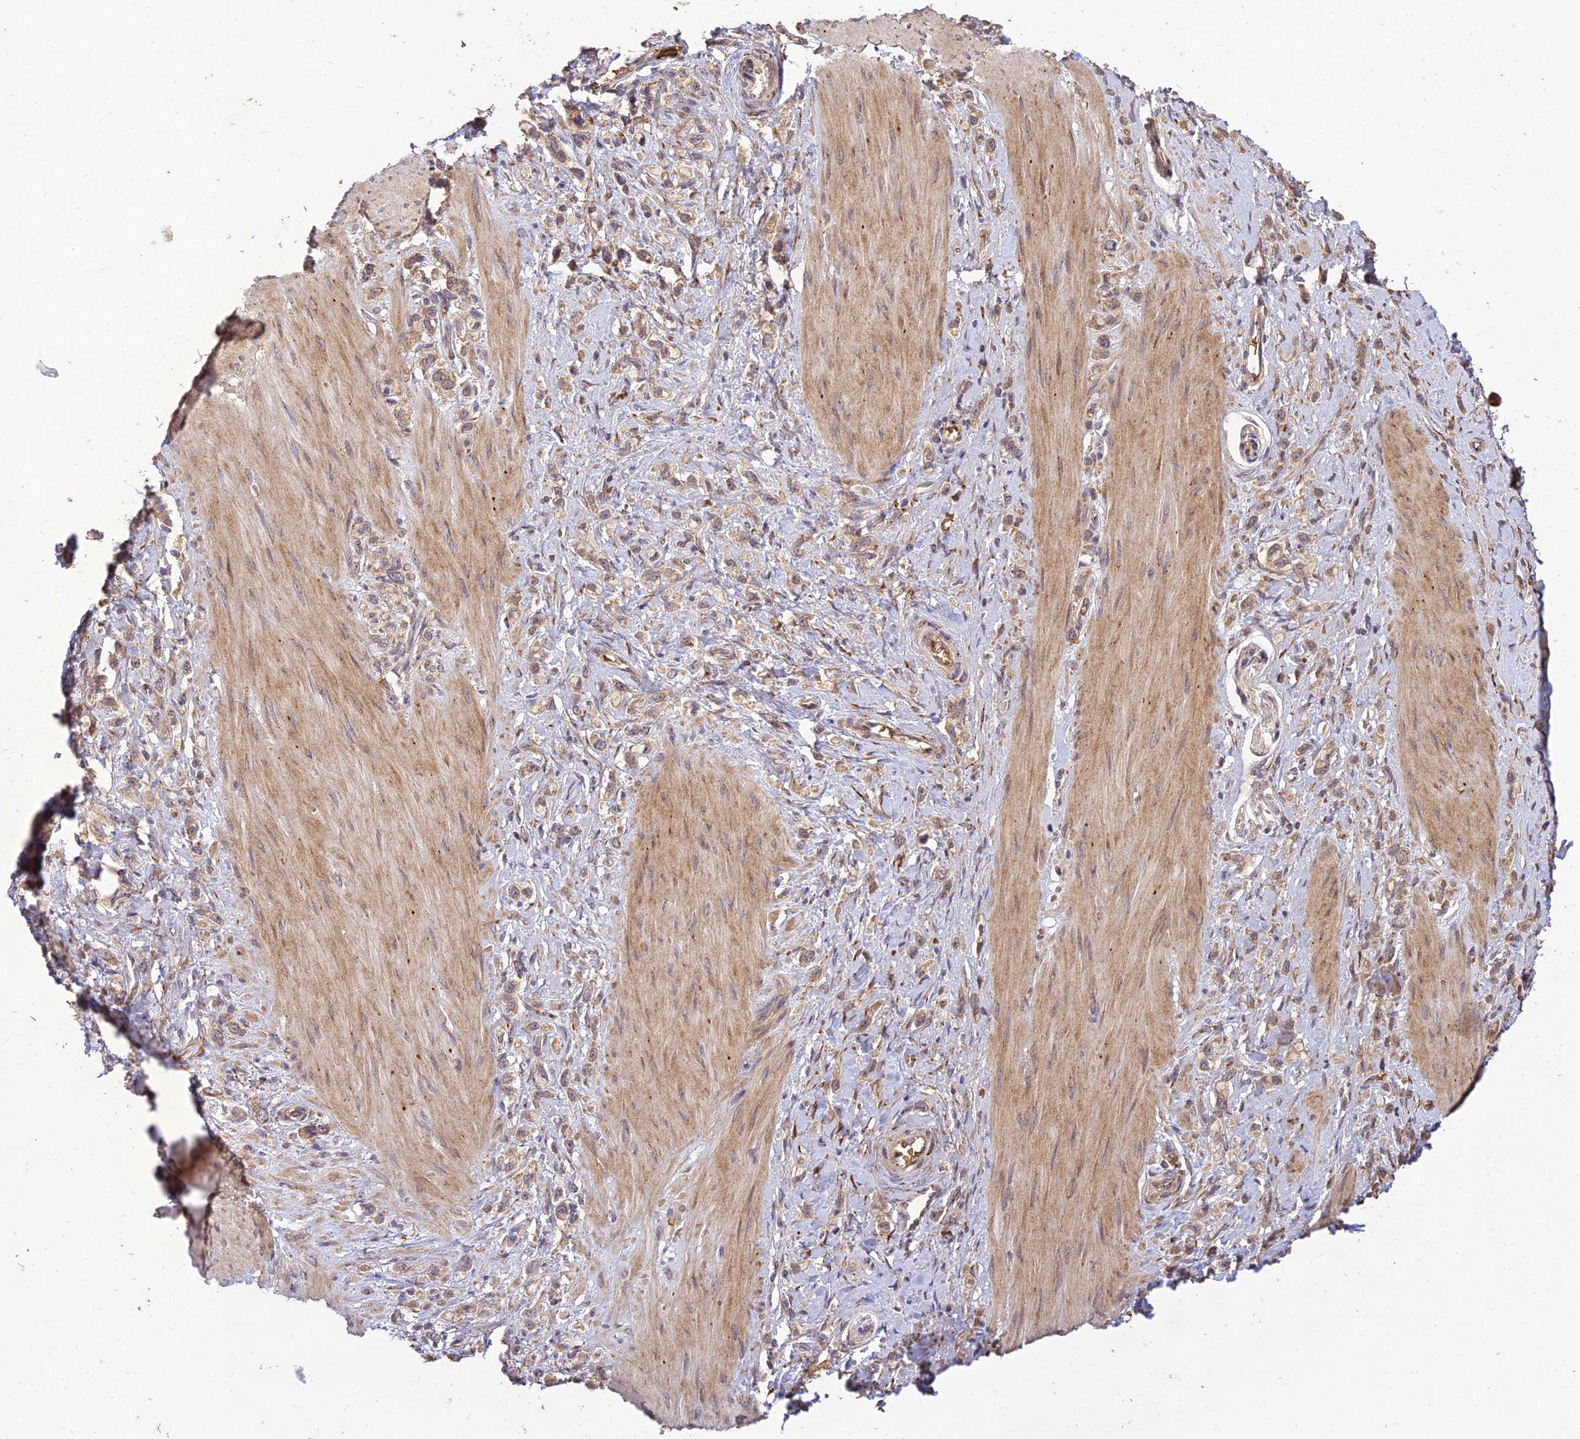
{"staining": {"intensity": "weak", "quantity": "25%-75%", "location": "cytoplasmic/membranous"}, "tissue": "stomach cancer", "cell_type": "Tumor cells", "image_type": "cancer", "snomed": [{"axis": "morphology", "description": "Adenocarcinoma, NOS"}, {"axis": "topography", "description": "Stomach"}], "caption": "Immunohistochemical staining of adenocarcinoma (stomach) exhibits low levels of weak cytoplasmic/membranous protein expression in about 25%-75% of tumor cells. (DAB (3,3'-diaminobenzidine) IHC, brown staining for protein, blue staining for nuclei).", "gene": "PPP1R11", "patient": {"sex": "female", "age": 65}}